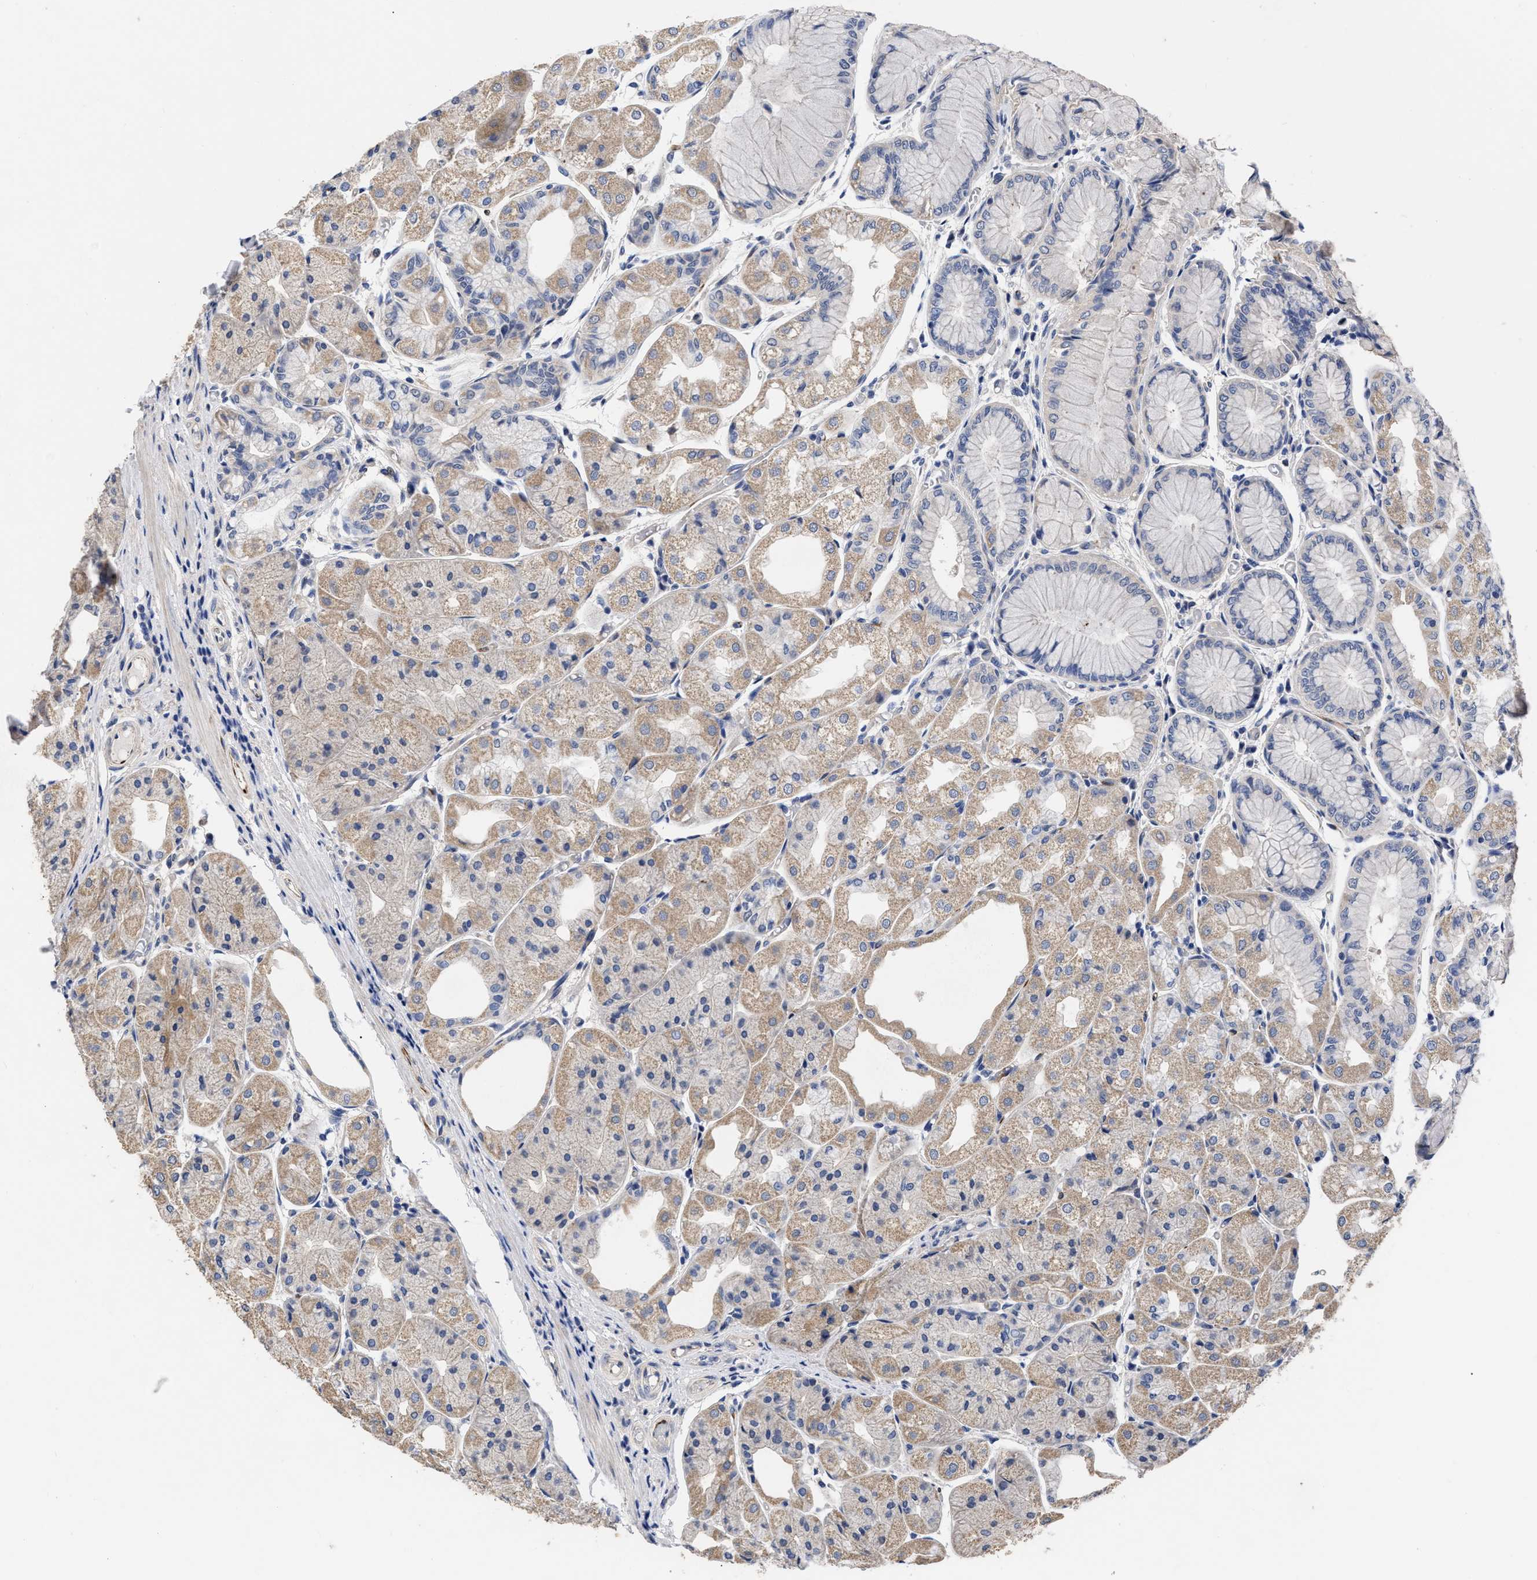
{"staining": {"intensity": "weak", "quantity": "25%-75%", "location": "cytoplasmic/membranous"}, "tissue": "stomach", "cell_type": "Glandular cells", "image_type": "normal", "snomed": [{"axis": "morphology", "description": "Normal tissue, NOS"}, {"axis": "topography", "description": "Stomach, upper"}], "caption": "IHC micrograph of benign stomach: human stomach stained using immunohistochemistry (IHC) shows low levels of weak protein expression localized specifically in the cytoplasmic/membranous of glandular cells, appearing as a cytoplasmic/membranous brown color.", "gene": "CCN5", "patient": {"sex": "male", "age": 72}}